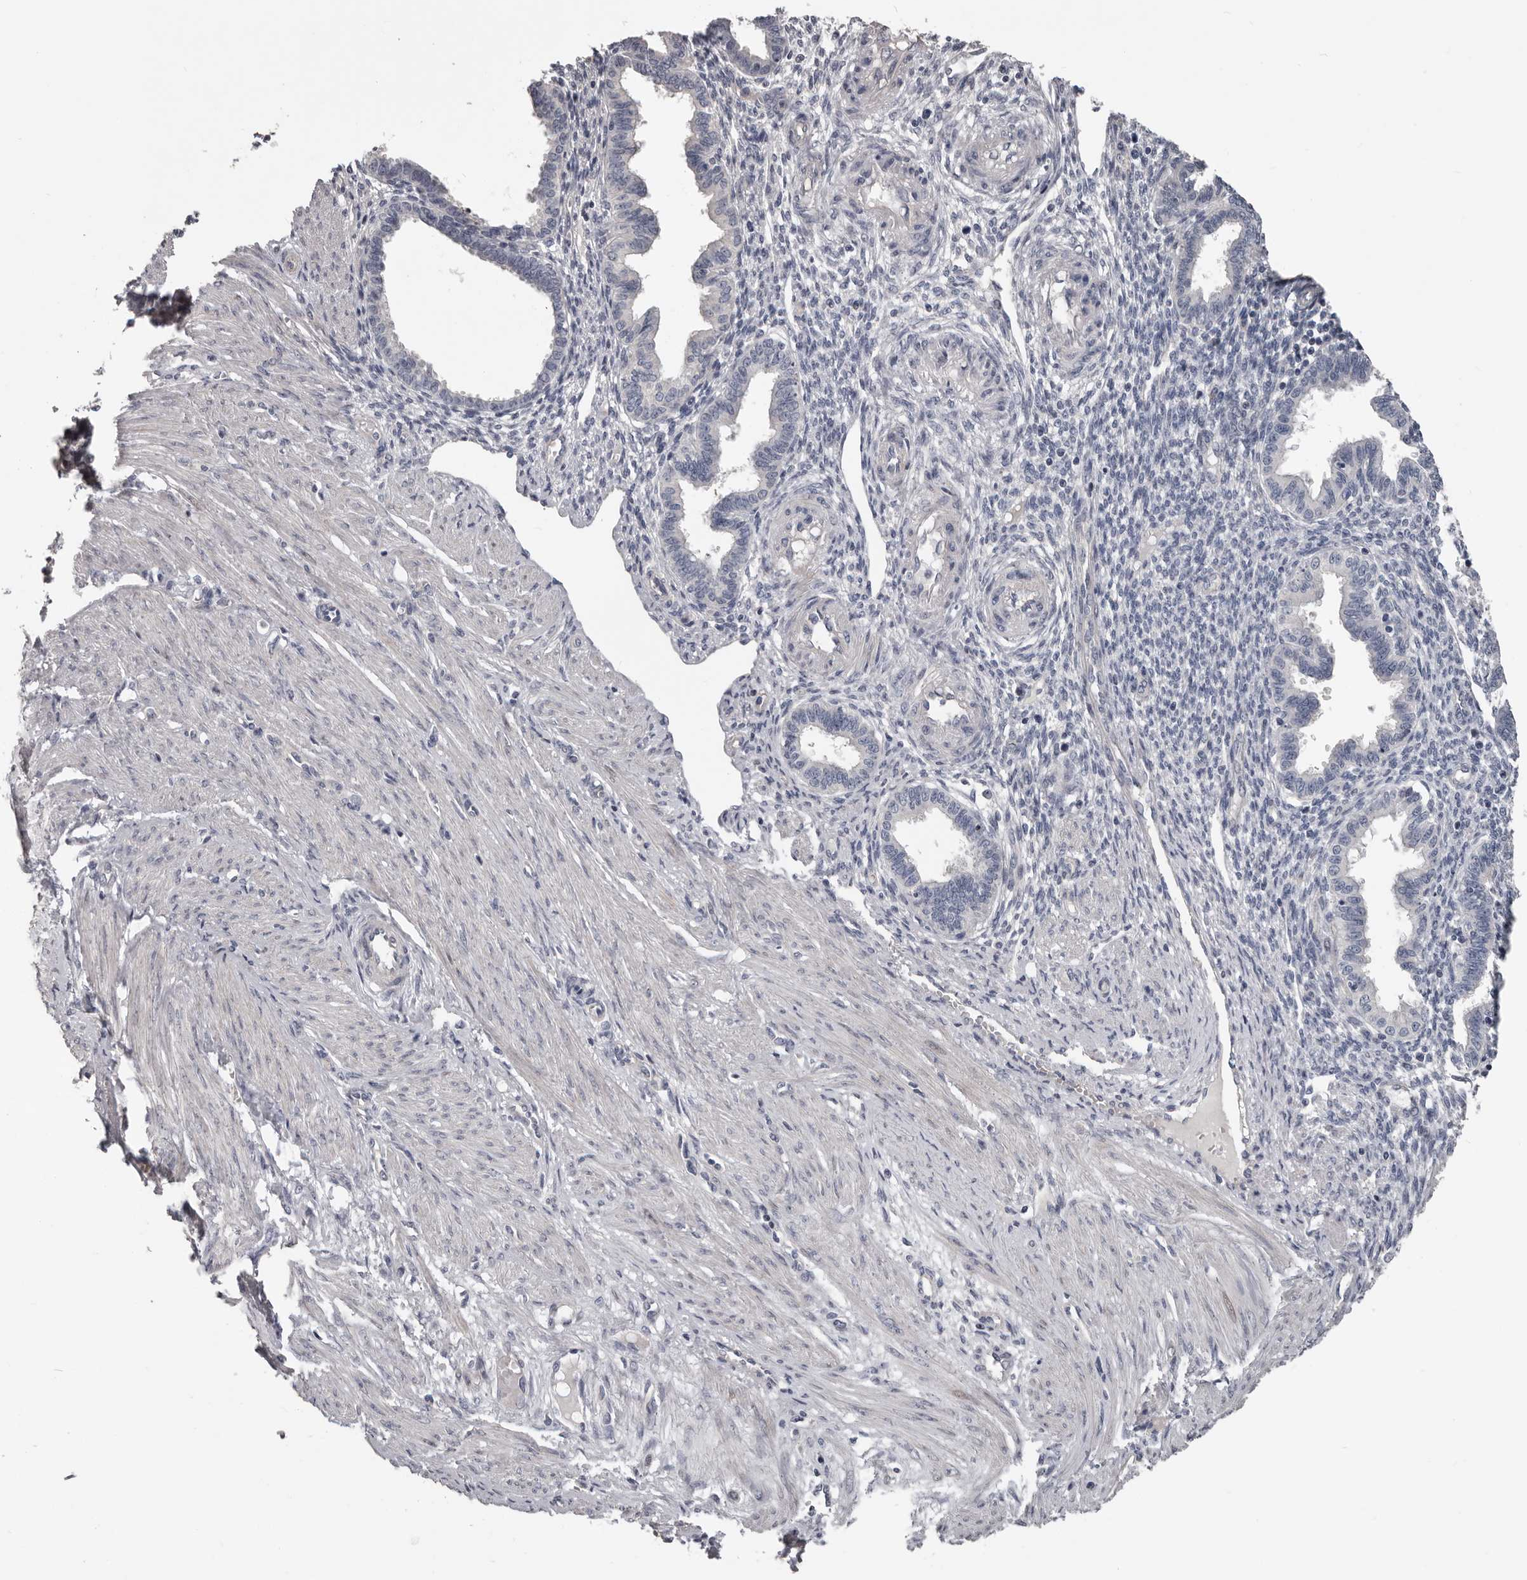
{"staining": {"intensity": "negative", "quantity": "none", "location": "none"}, "tissue": "endometrium", "cell_type": "Cells in endometrial stroma", "image_type": "normal", "snomed": [{"axis": "morphology", "description": "Normal tissue, NOS"}, {"axis": "topography", "description": "Endometrium"}], "caption": "Cells in endometrial stroma are negative for protein expression in unremarkable human endometrium.", "gene": "RNF217", "patient": {"sex": "female", "age": 33}}